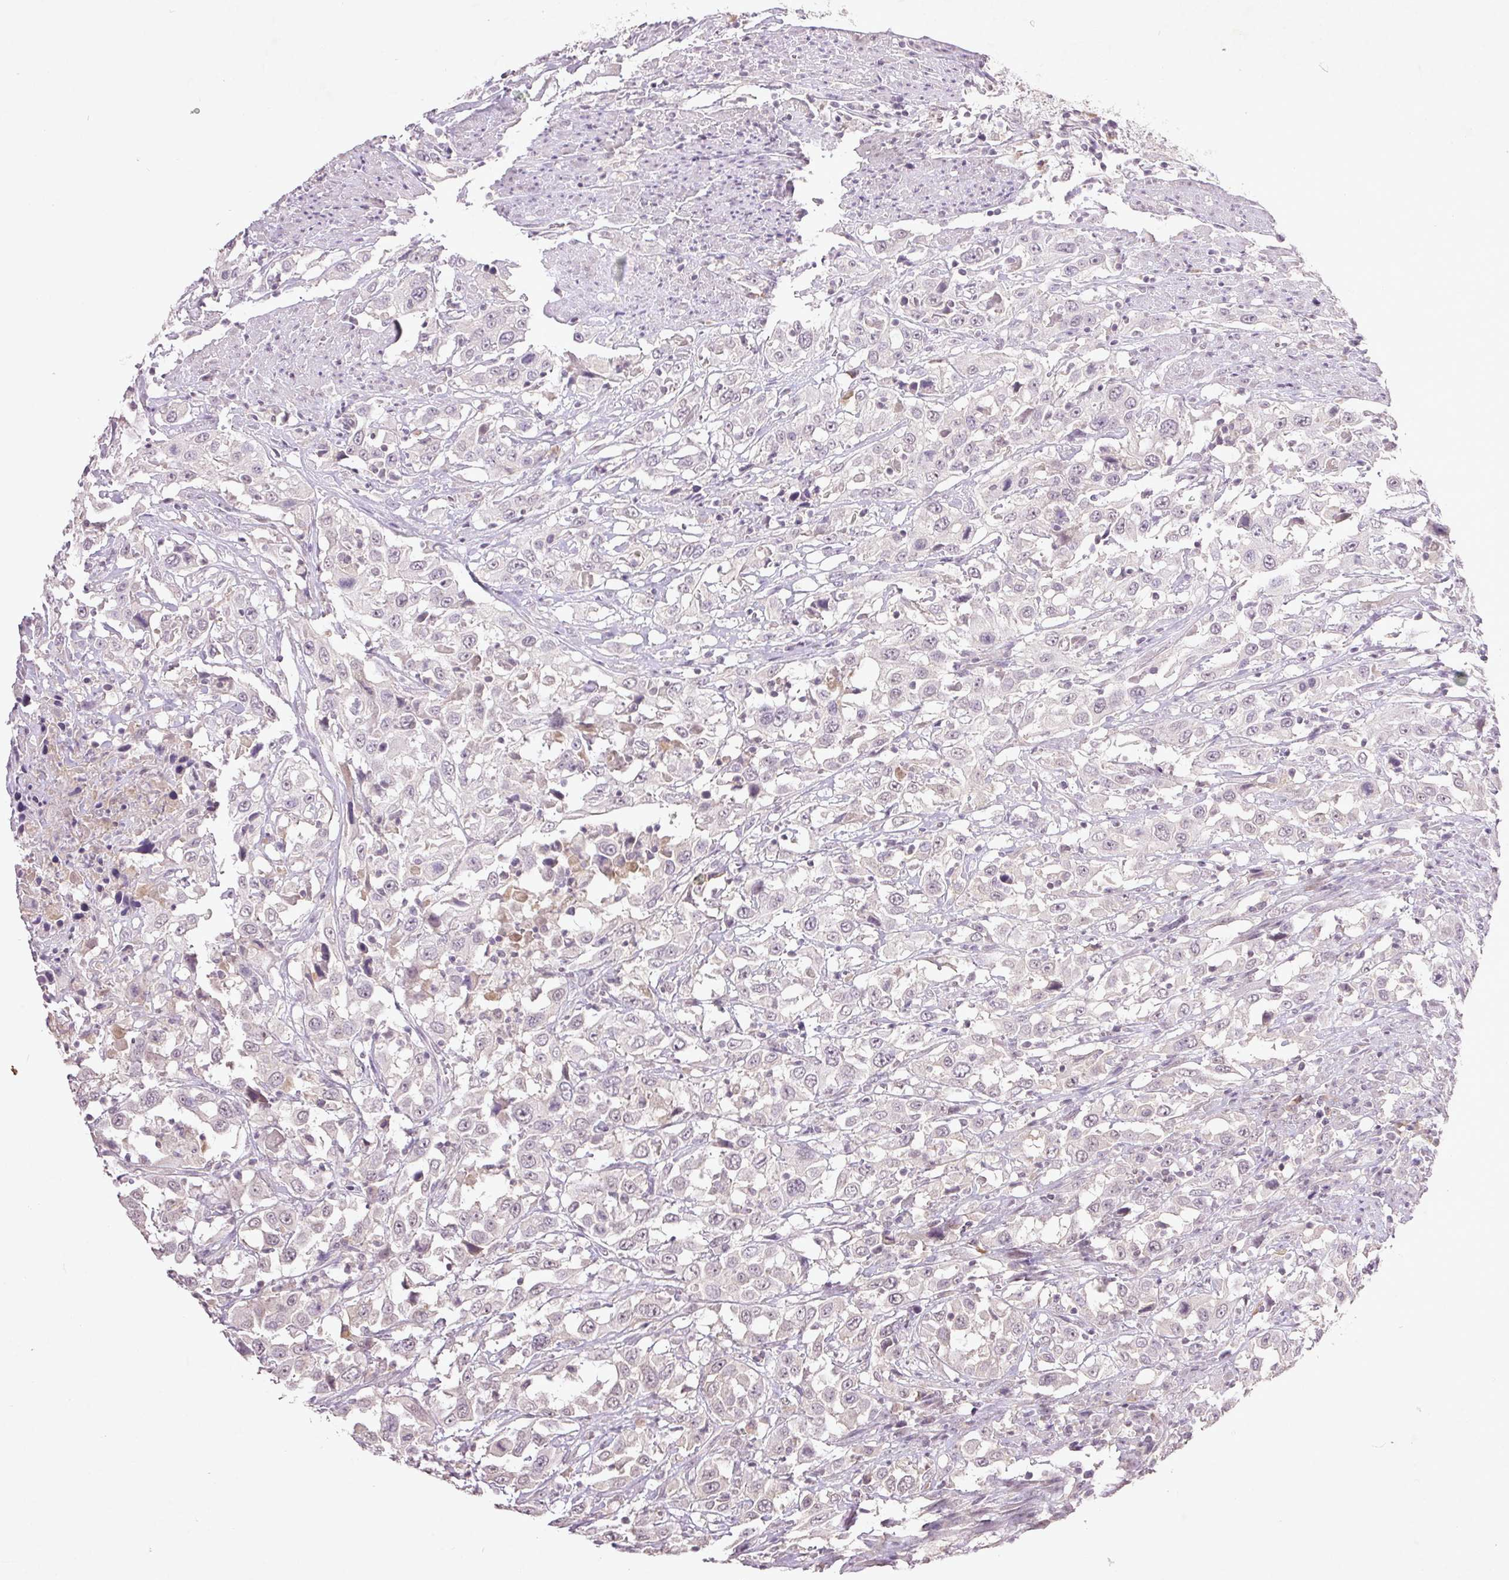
{"staining": {"intensity": "negative", "quantity": "none", "location": "none"}, "tissue": "urothelial cancer", "cell_type": "Tumor cells", "image_type": "cancer", "snomed": [{"axis": "morphology", "description": "Urothelial carcinoma, High grade"}, {"axis": "topography", "description": "Urinary bladder"}], "caption": "Human urothelial cancer stained for a protein using immunohistochemistry displays no expression in tumor cells.", "gene": "FAM168B", "patient": {"sex": "male", "age": 61}}